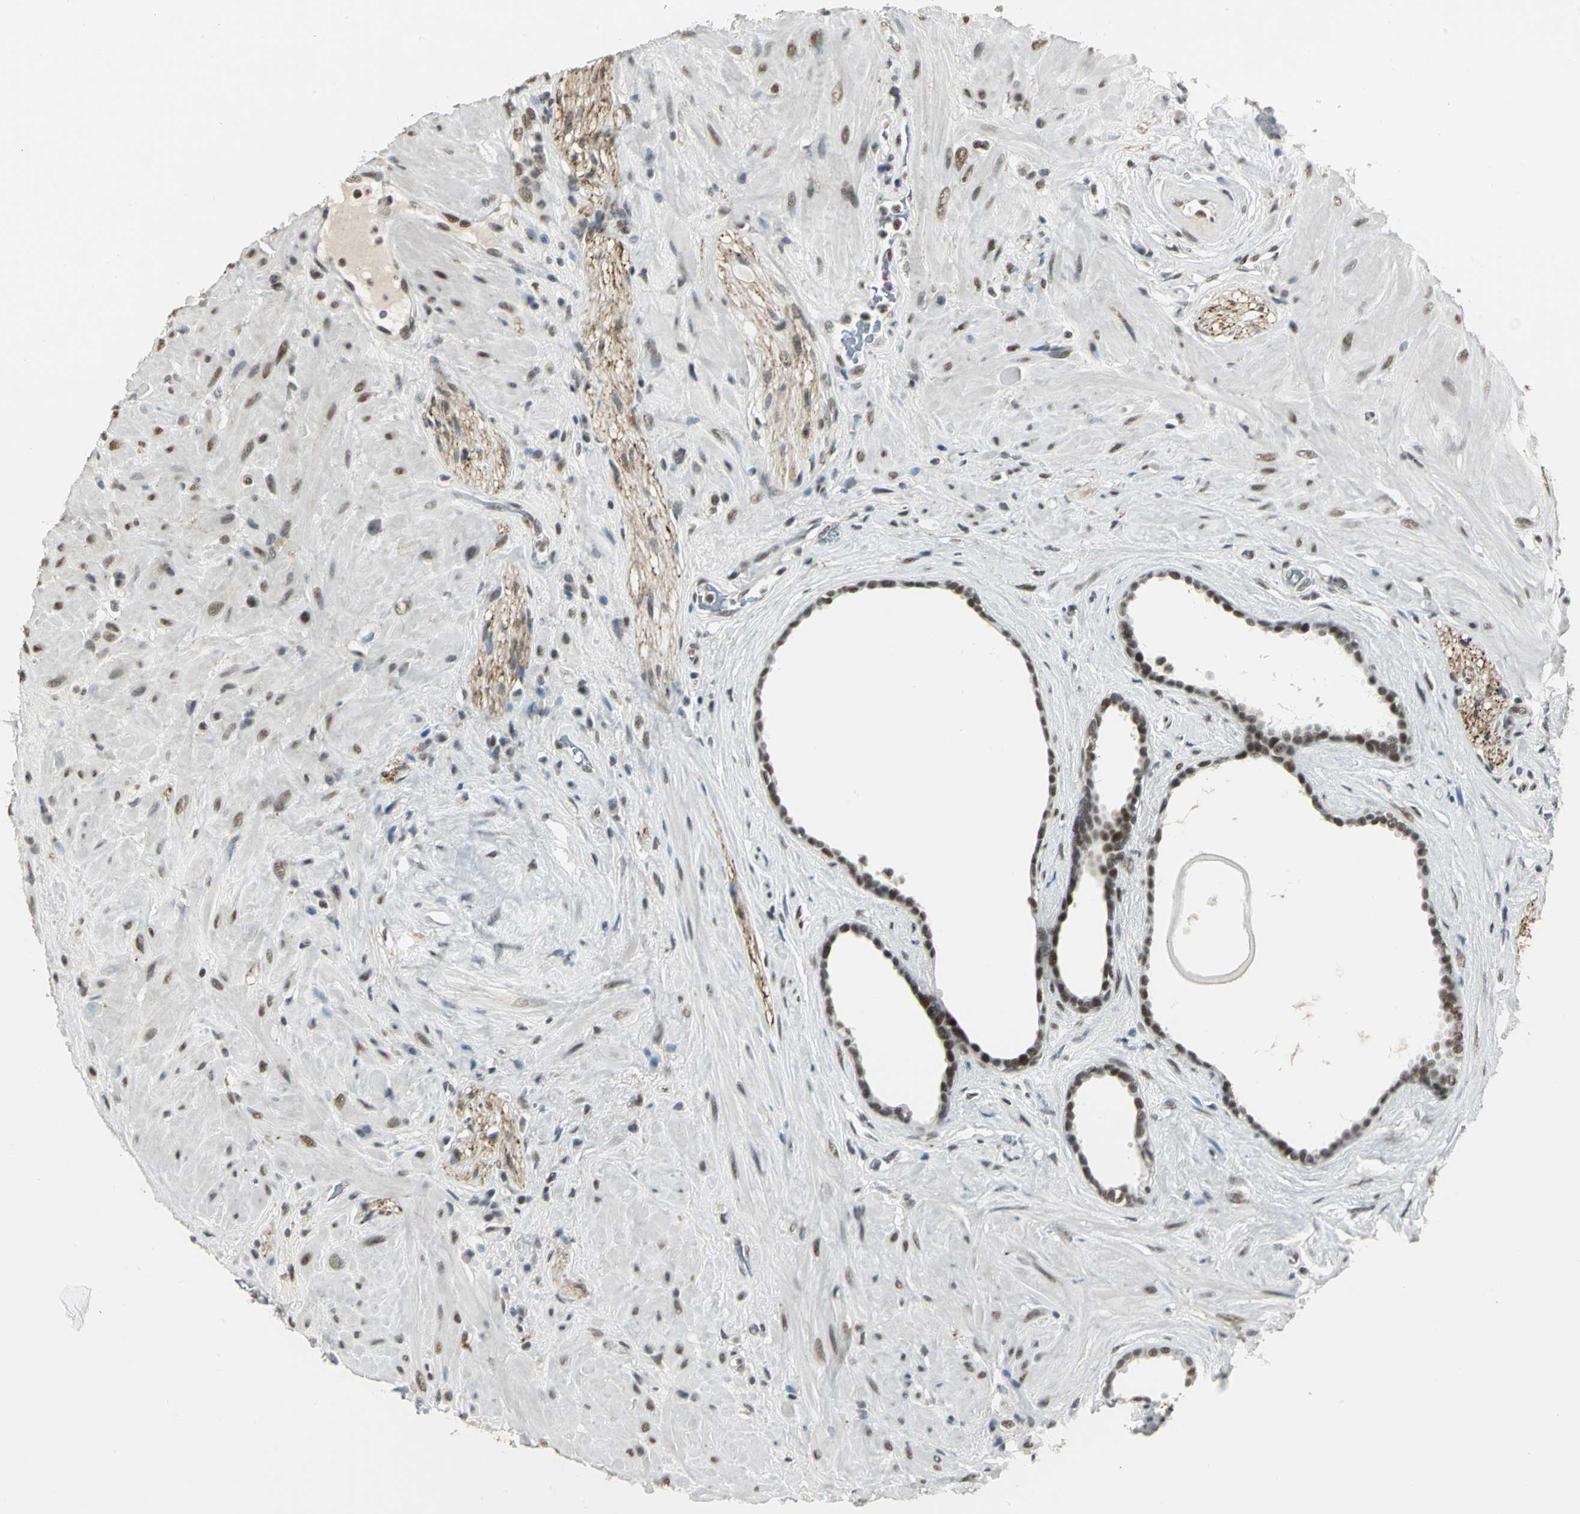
{"staining": {"intensity": "strong", "quantity": ">75%", "location": "nuclear"}, "tissue": "seminal vesicle", "cell_type": "Glandular cells", "image_type": "normal", "snomed": [{"axis": "morphology", "description": "Normal tissue, NOS"}, {"axis": "topography", "description": "Seminal veicle"}], "caption": "This image displays immunohistochemistry (IHC) staining of unremarkable seminal vesicle, with high strong nuclear staining in approximately >75% of glandular cells.", "gene": "CBX3", "patient": {"sex": "male", "age": 61}}